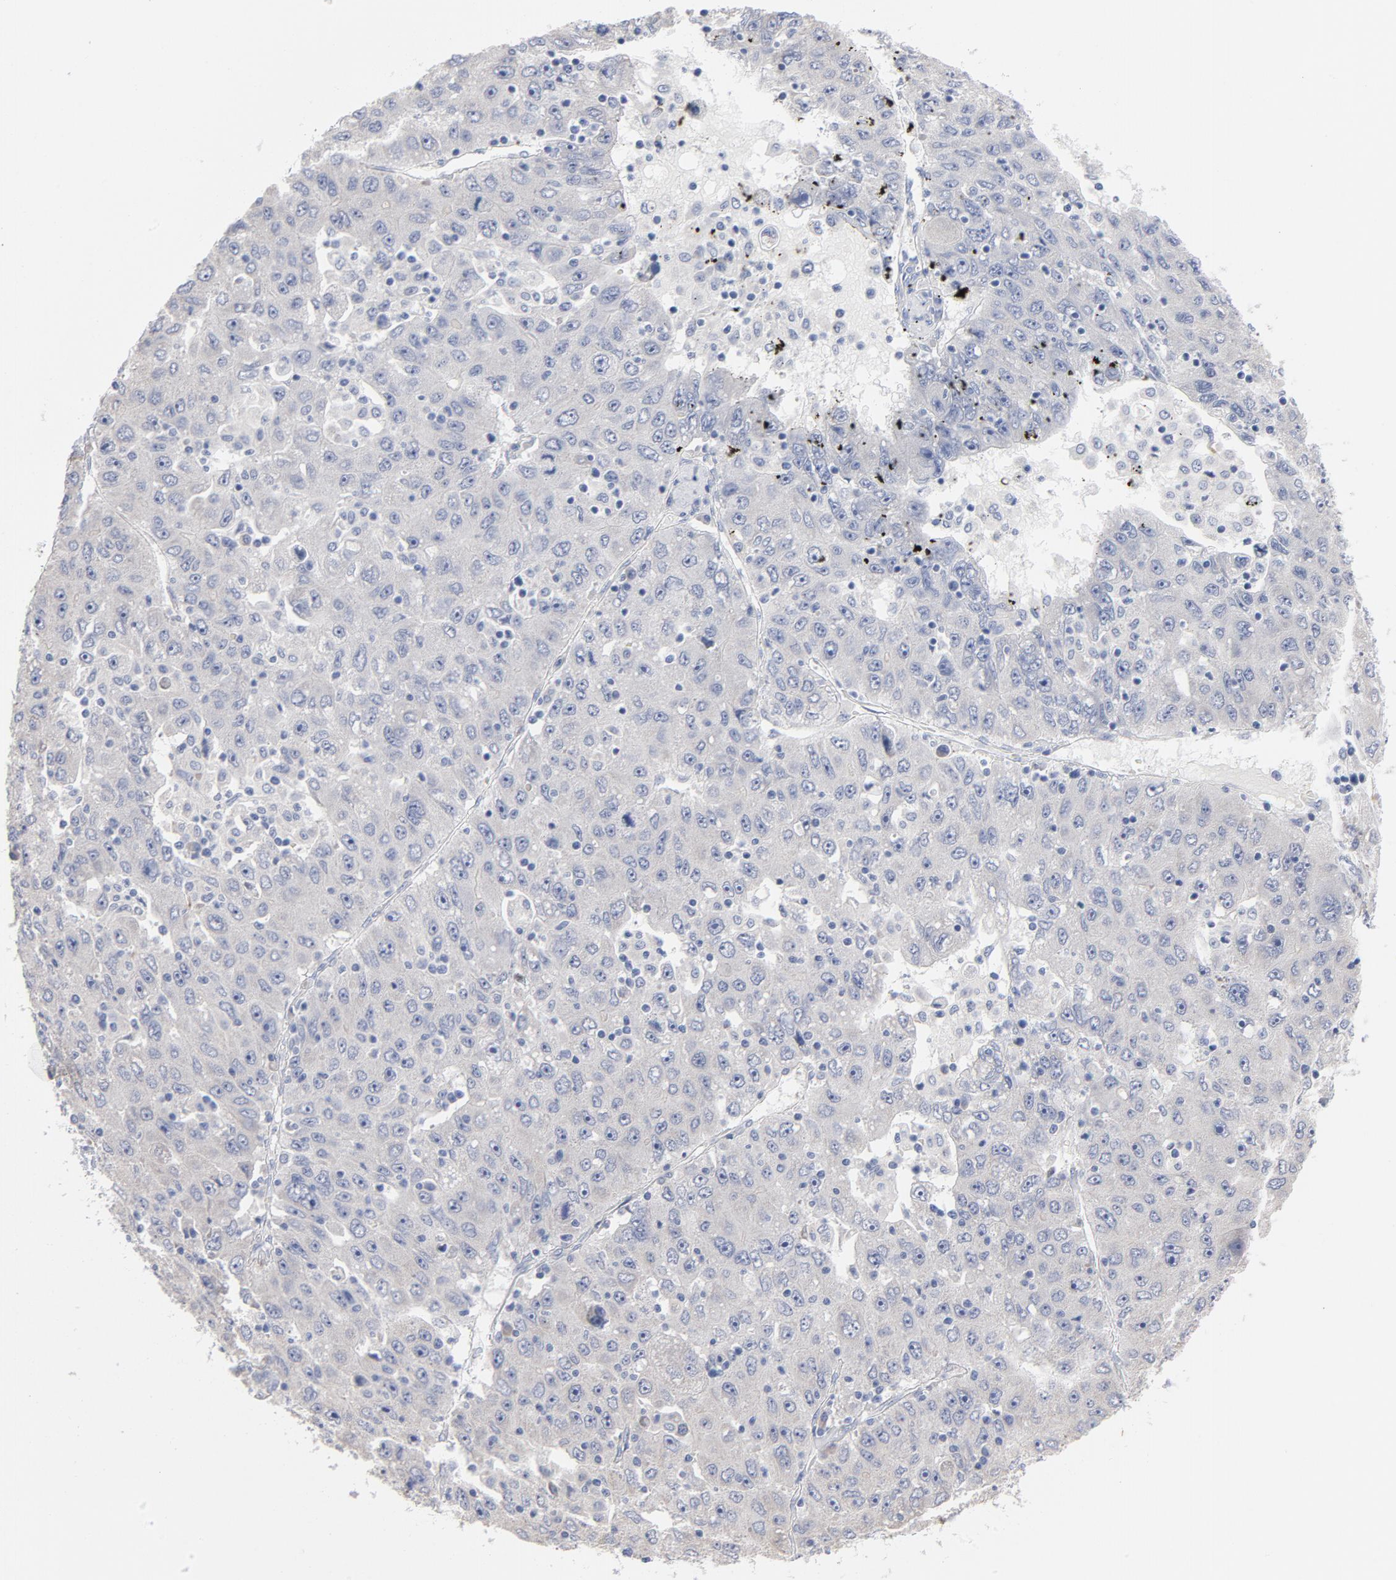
{"staining": {"intensity": "negative", "quantity": "none", "location": "none"}, "tissue": "liver cancer", "cell_type": "Tumor cells", "image_type": "cancer", "snomed": [{"axis": "morphology", "description": "Carcinoma, Hepatocellular, NOS"}, {"axis": "topography", "description": "Liver"}], "caption": "Immunohistochemistry (IHC) photomicrograph of liver hepatocellular carcinoma stained for a protein (brown), which exhibits no positivity in tumor cells.", "gene": "CPE", "patient": {"sex": "male", "age": 49}}